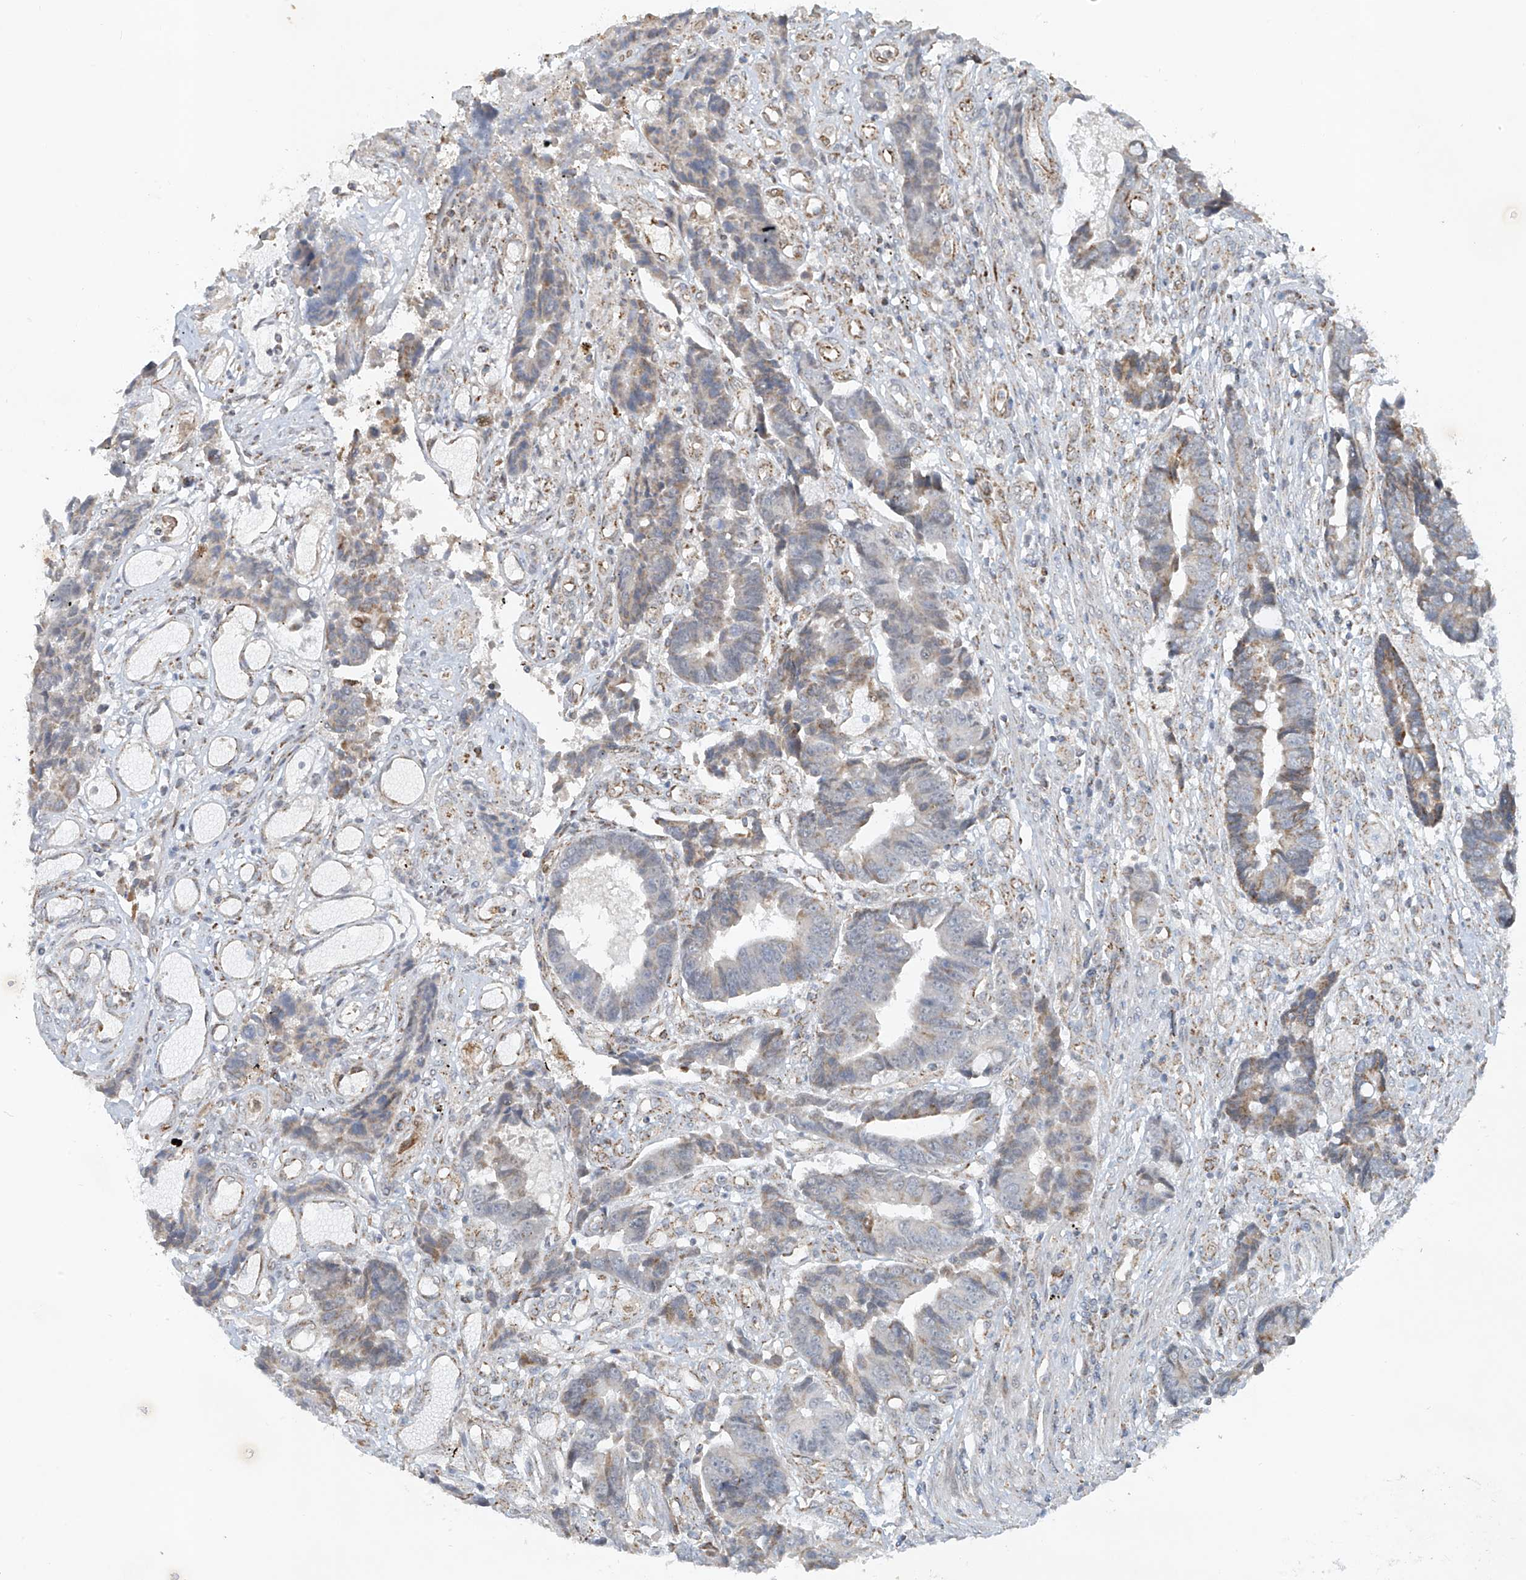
{"staining": {"intensity": "weak", "quantity": "<25%", "location": "cytoplasmic/membranous"}, "tissue": "colorectal cancer", "cell_type": "Tumor cells", "image_type": "cancer", "snomed": [{"axis": "morphology", "description": "Adenocarcinoma, NOS"}, {"axis": "topography", "description": "Rectum"}], "caption": "This is a histopathology image of IHC staining of colorectal cancer, which shows no staining in tumor cells.", "gene": "SMDT1", "patient": {"sex": "male", "age": 84}}